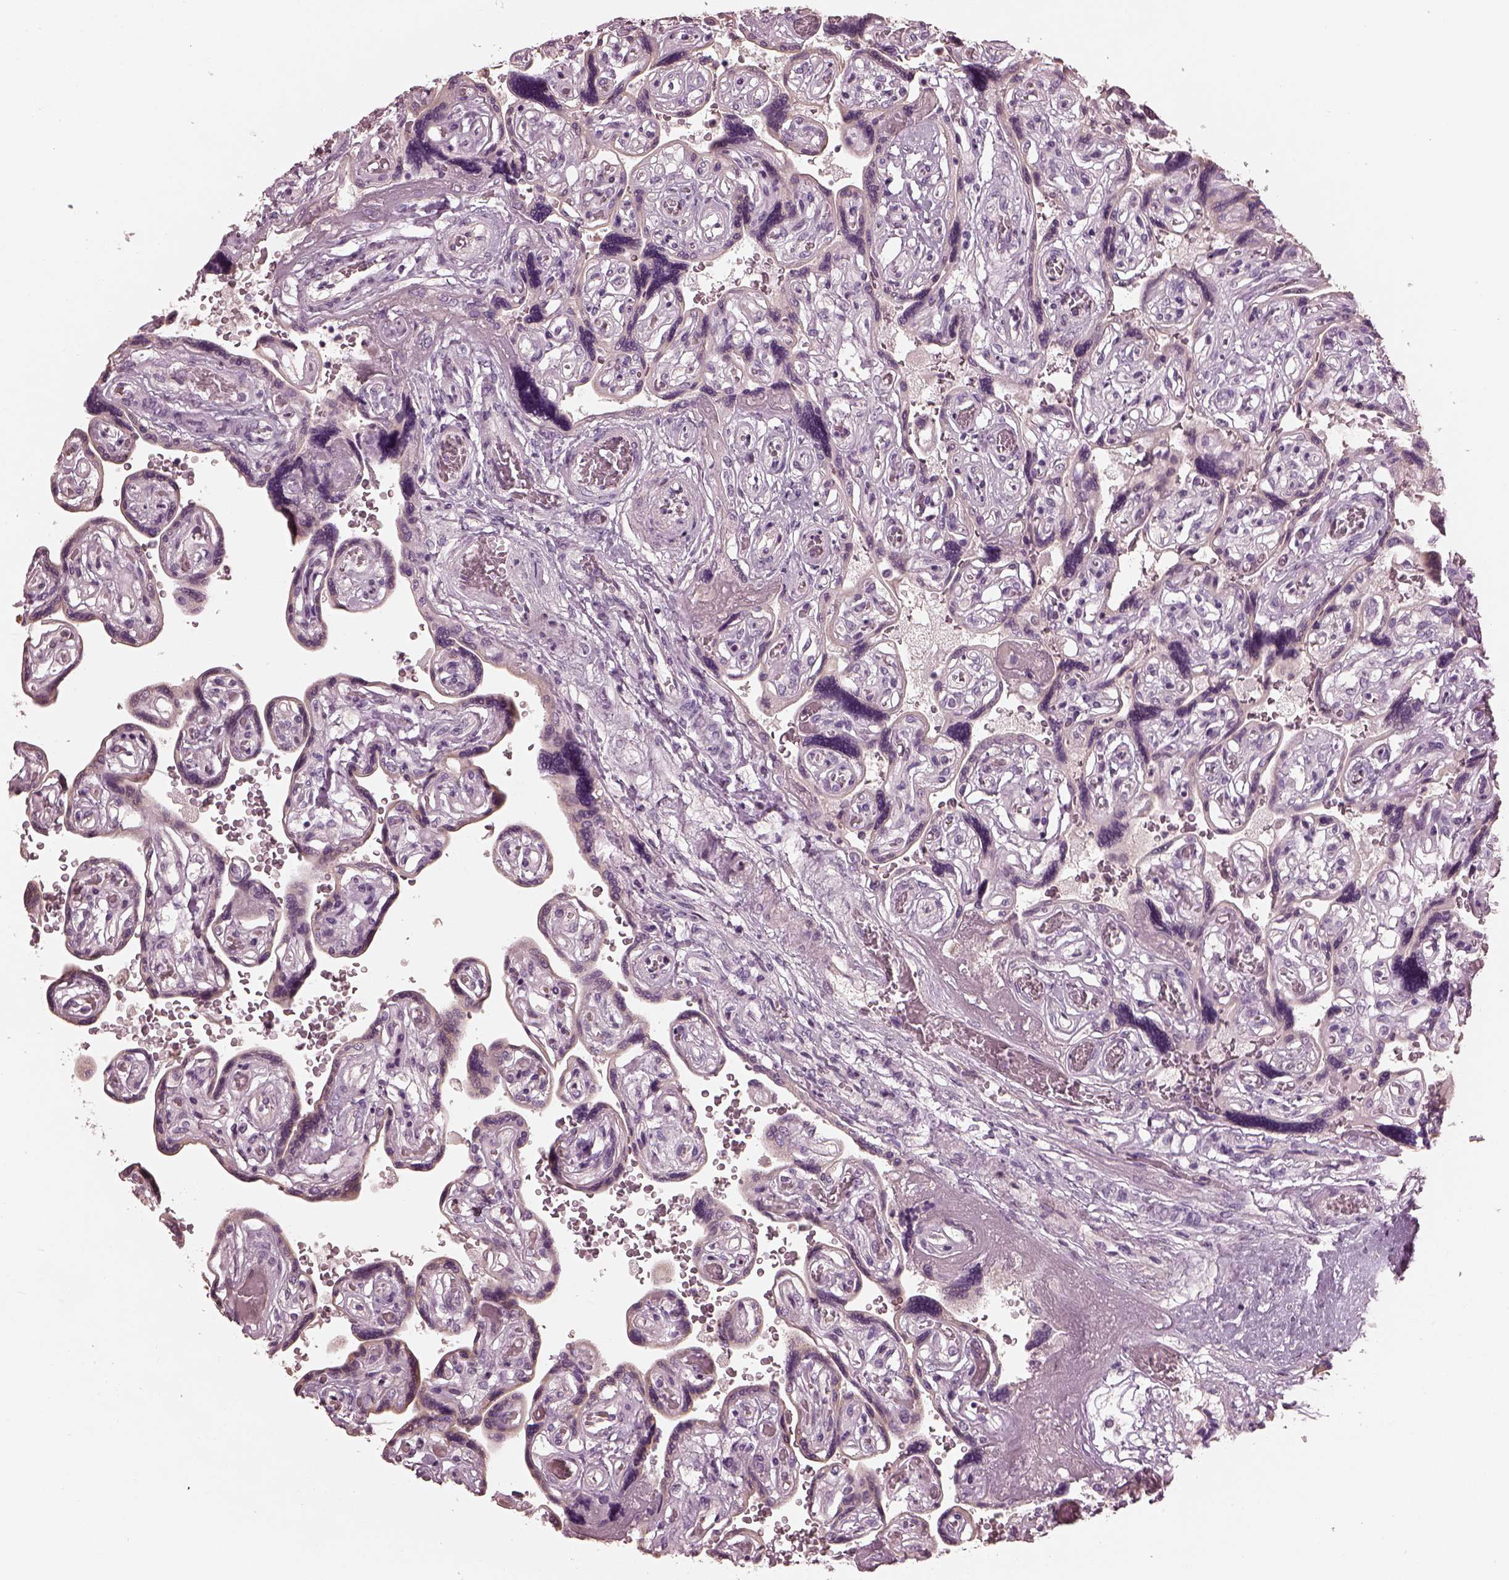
{"staining": {"intensity": "negative", "quantity": "none", "location": "none"}, "tissue": "placenta", "cell_type": "Decidual cells", "image_type": "normal", "snomed": [{"axis": "morphology", "description": "Normal tissue, NOS"}, {"axis": "topography", "description": "Placenta"}], "caption": "A high-resolution image shows immunohistochemistry (IHC) staining of normal placenta, which demonstrates no significant staining in decidual cells. (Stains: DAB immunohistochemistry with hematoxylin counter stain, Microscopy: brightfield microscopy at high magnification).", "gene": "OPTC", "patient": {"sex": "female", "age": 32}}